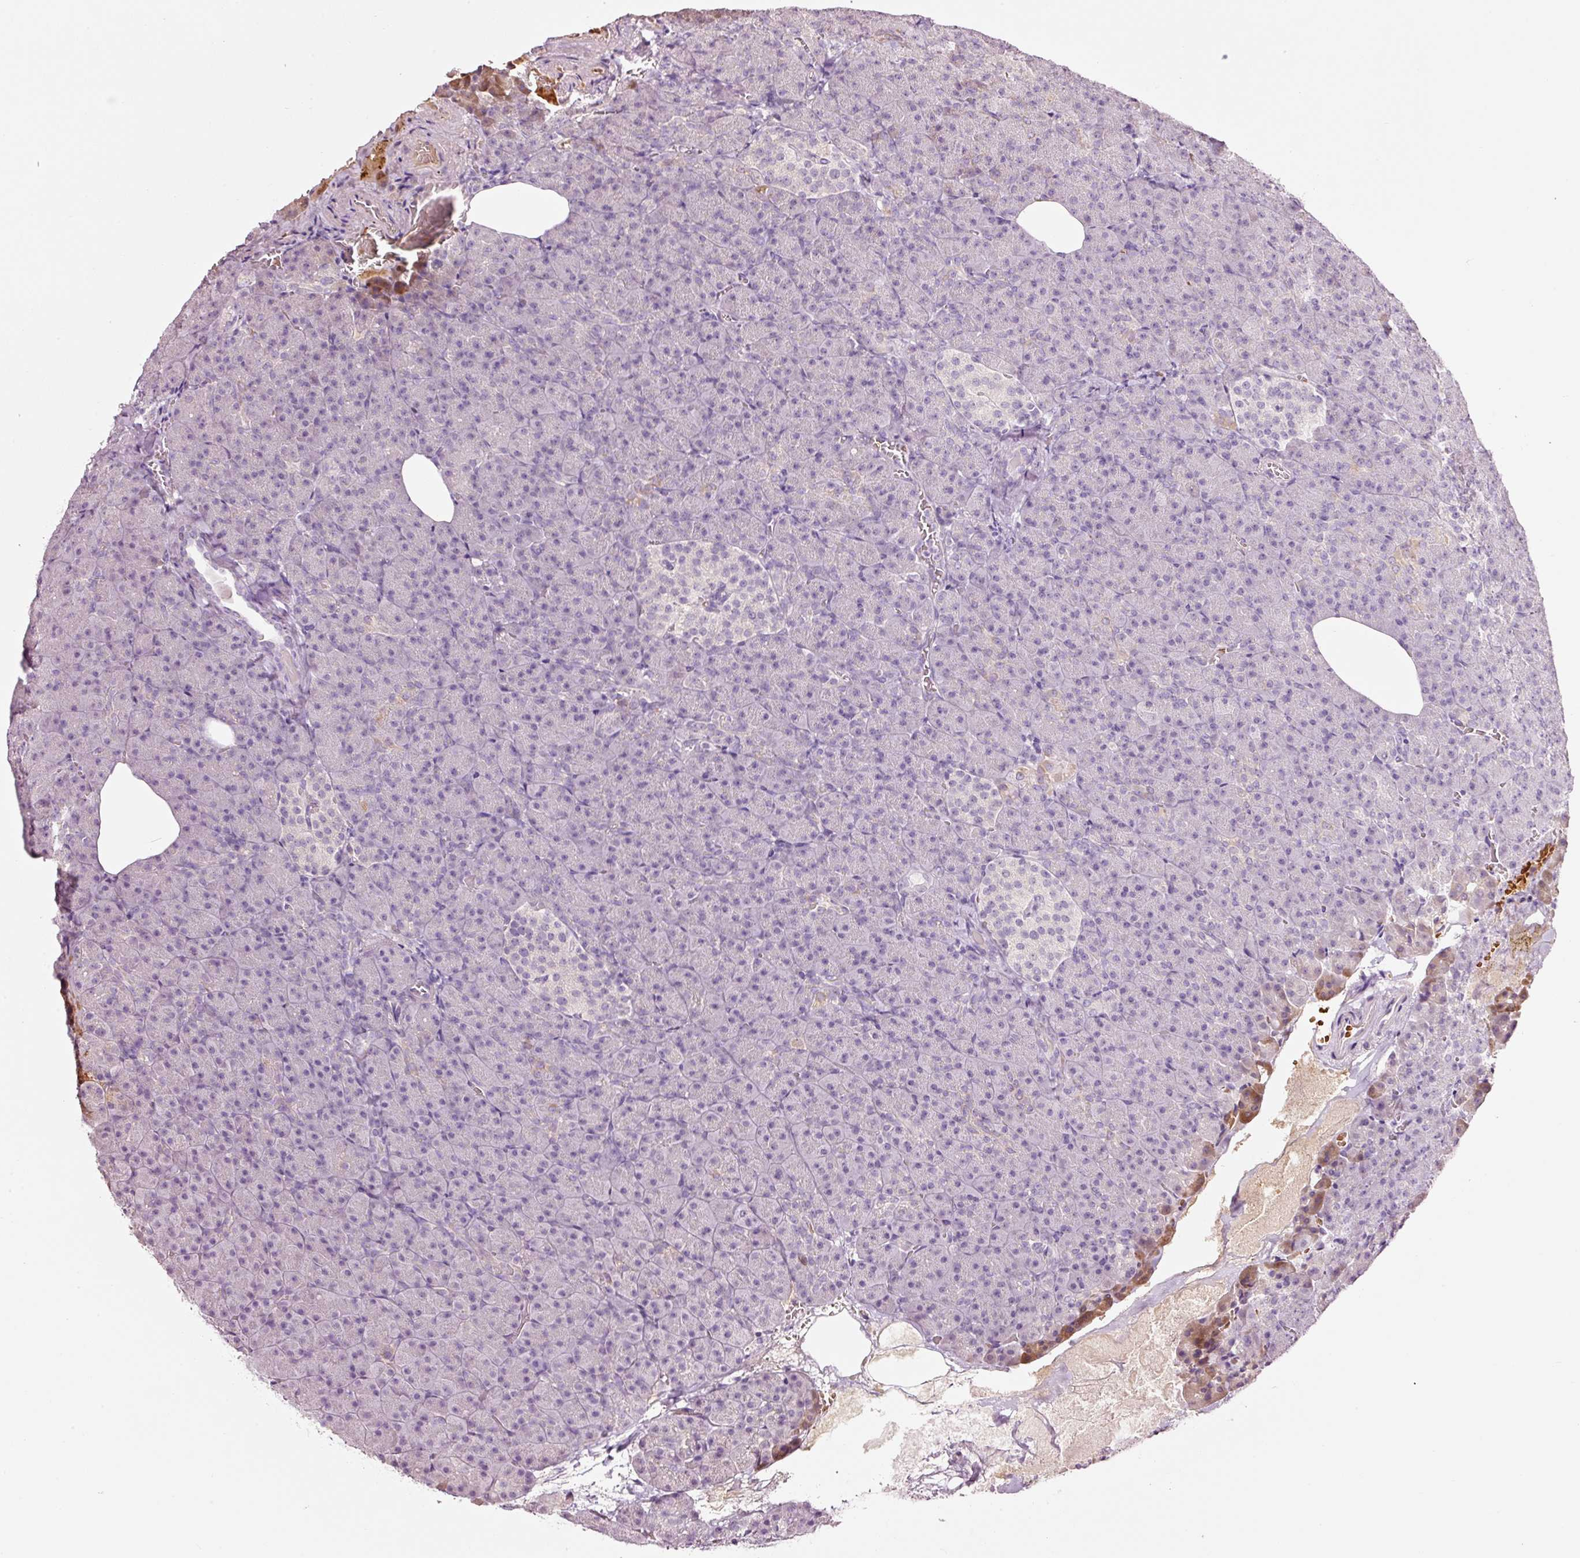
{"staining": {"intensity": "negative", "quantity": "none", "location": "none"}, "tissue": "pancreas", "cell_type": "Exocrine glandular cells", "image_type": "normal", "snomed": [{"axis": "morphology", "description": "Normal tissue, NOS"}, {"axis": "topography", "description": "Pancreas"}], "caption": "A high-resolution photomicrograph shows IHC staining of benign pancreas, which demonstrates no significant expression in exocrine glandular cells. (DAB (3,3'-diaminobenzidine) immunohistochemistry (IHC), high magnification).", "gene": "LDHAL6B", "patient": {"sex": "female", "age": 74}}